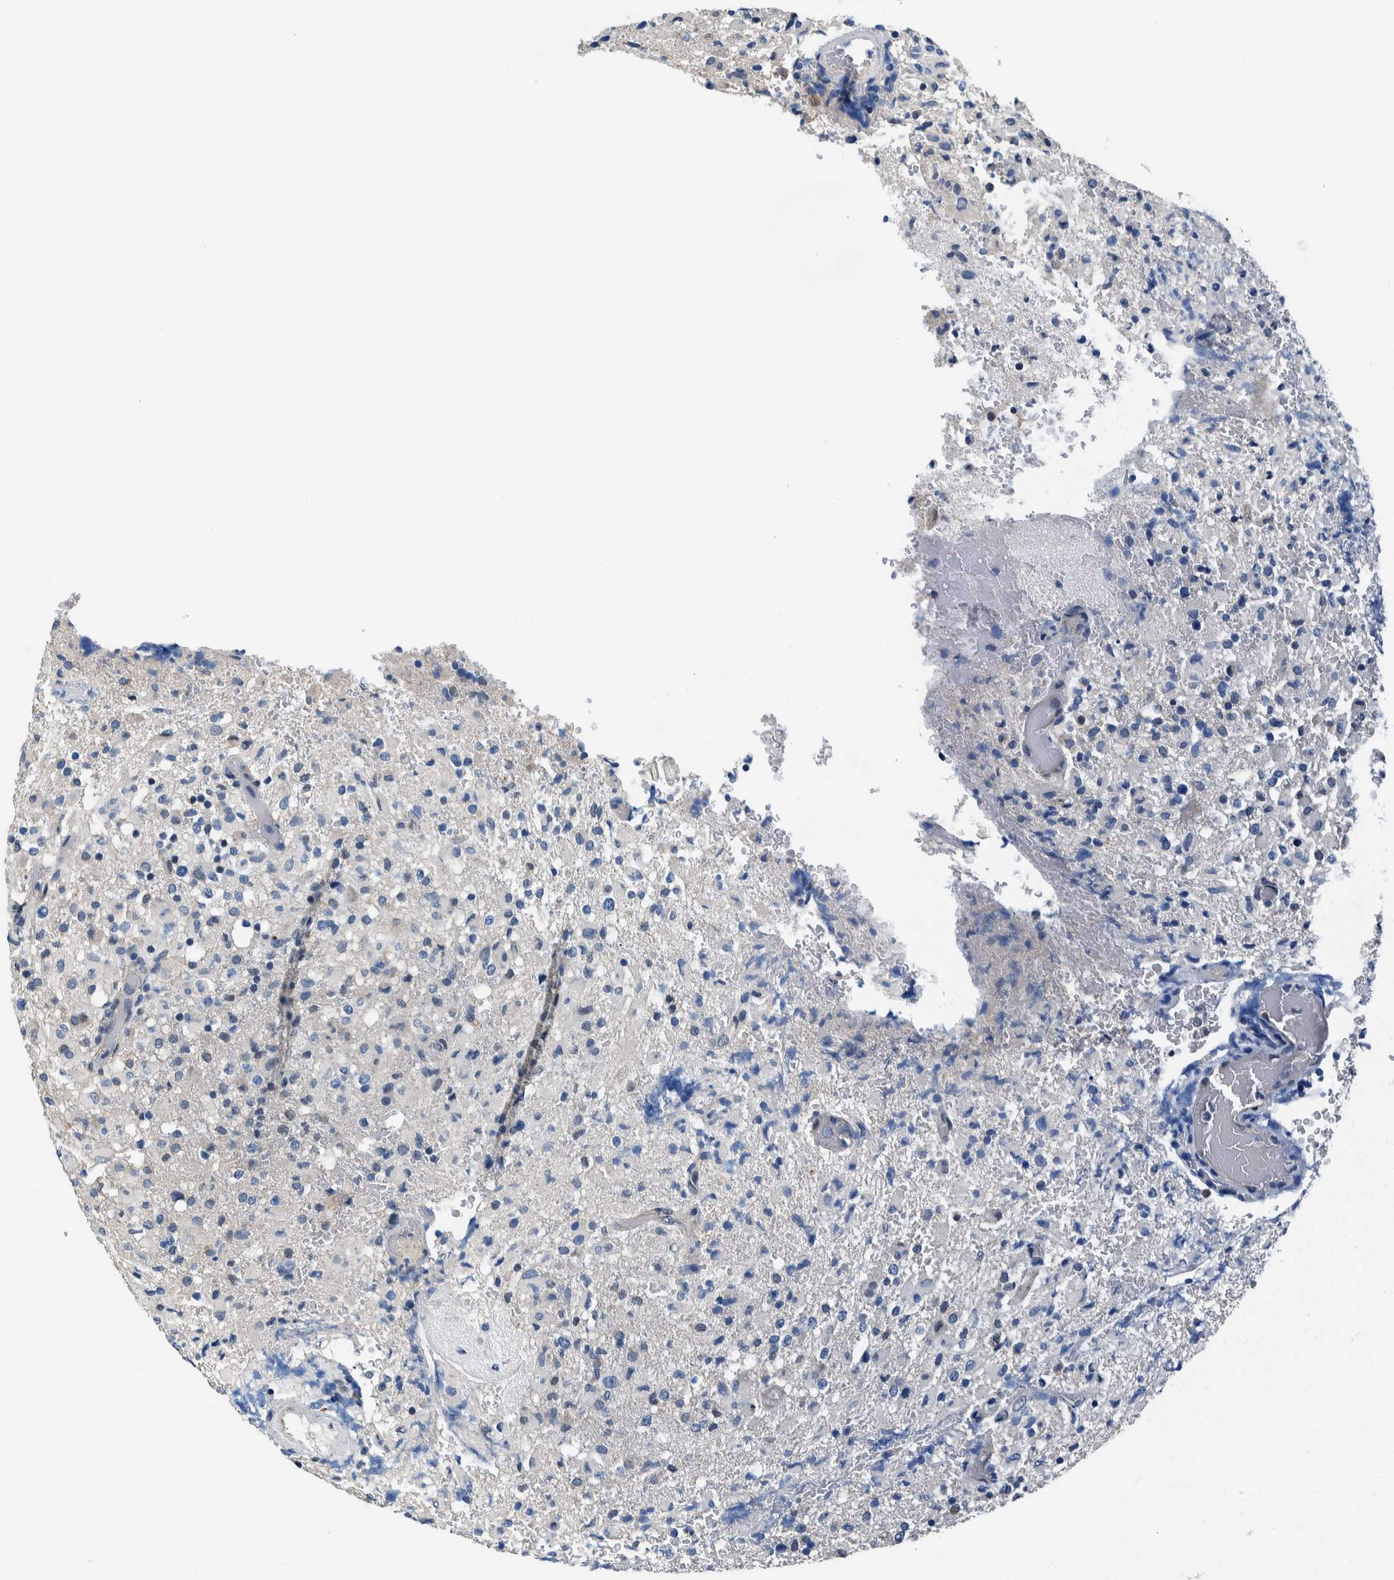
{"staining": {"intensity": "negative", "quantity": "none", "location": "none"}, "tissue": "glioma", "cell_type": "Tumor cells", "image_type": "cancer", "snomed": [{"axis": "morphology", "description": "Glioma, malignant, High grade"}, {"axis": "topography", "description": "Brain"}], "caption": "Photomicrograph shows no significant protein expression in tumor cells of glioma.", "gene": "NIBAN2", "patient": {"sex": "female", "age": 57}}